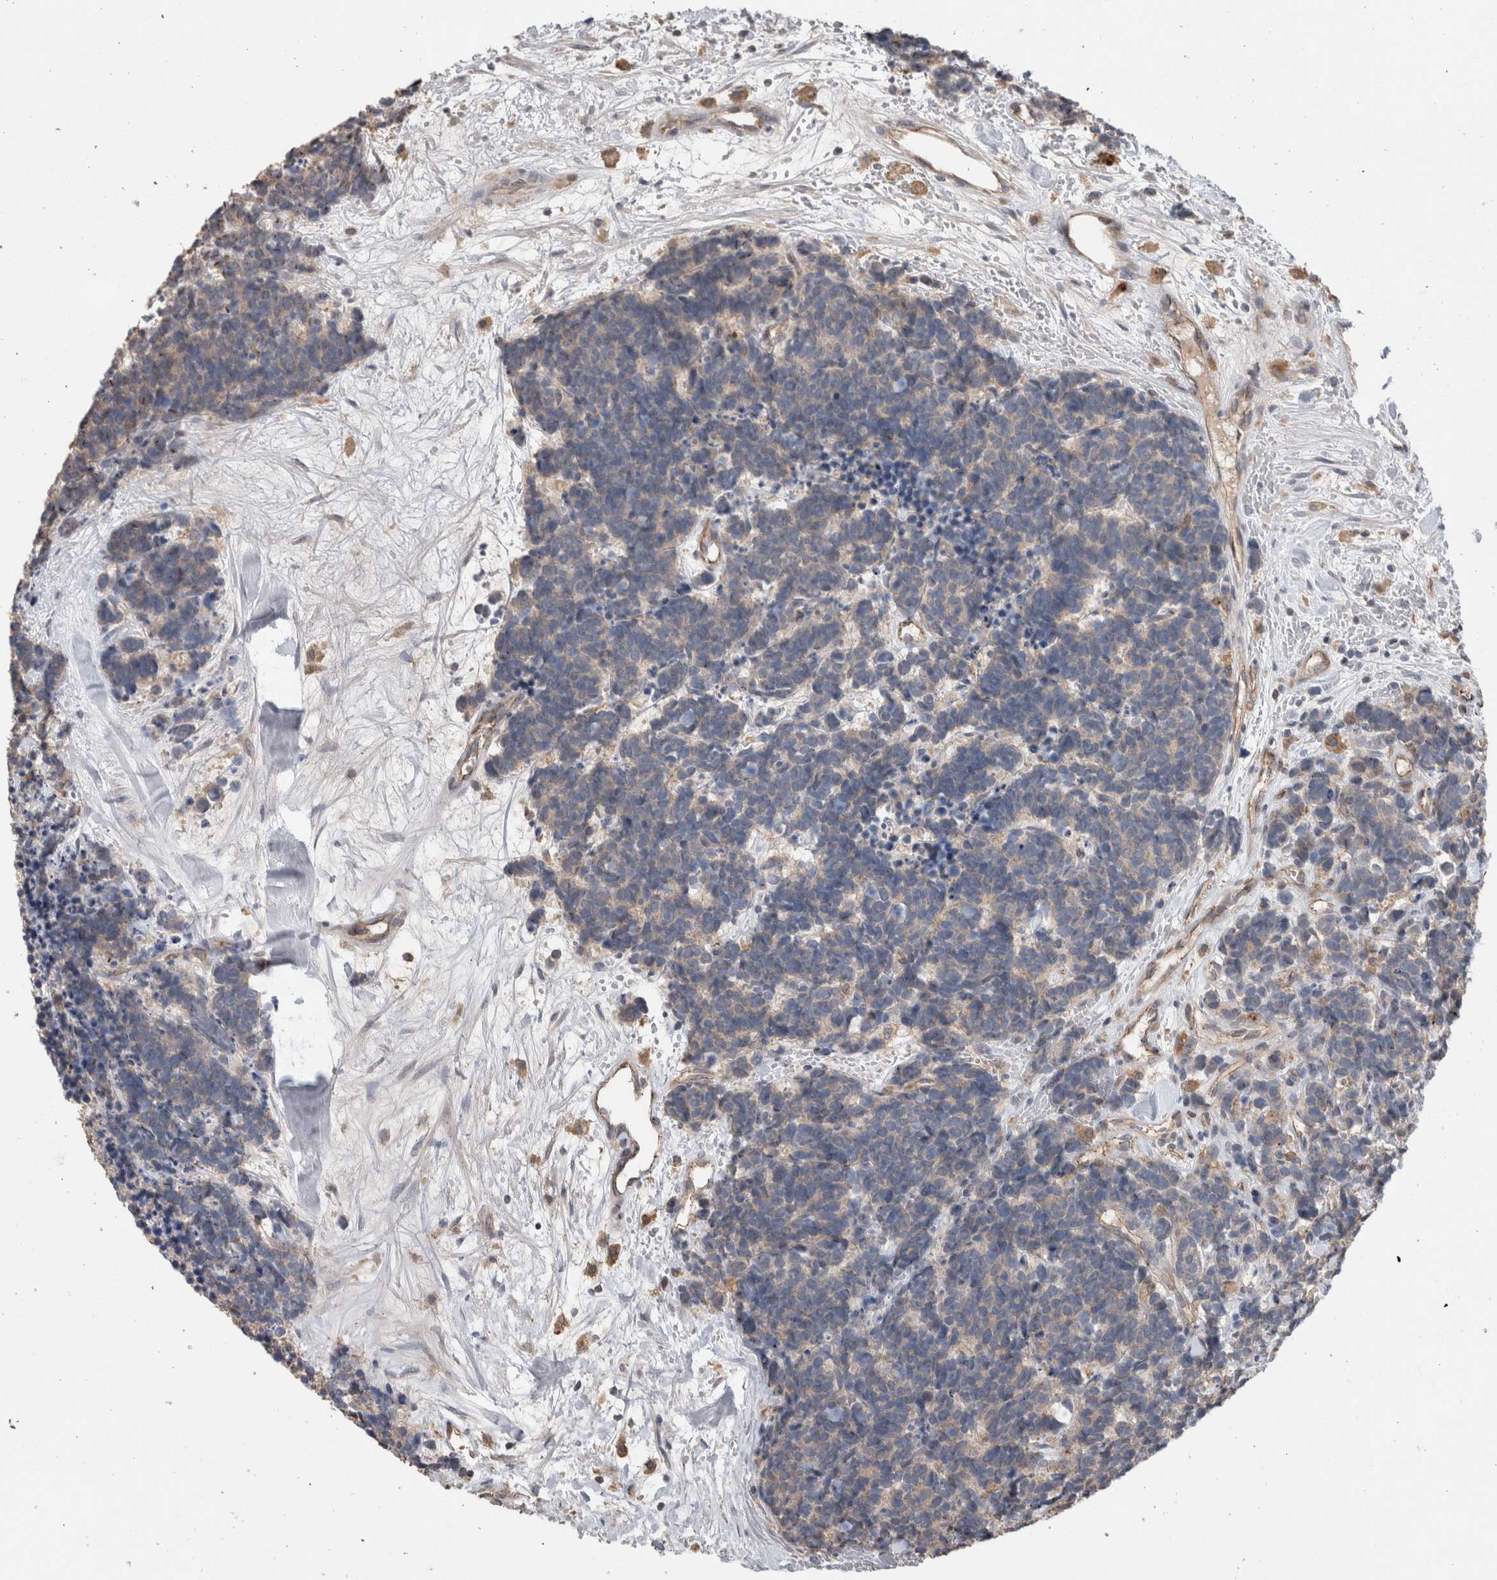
{"staining": {"intensity": "negative", "quantity": "none", "location": "none"}, "tissue": "carcinoid", "cell_type": "Tumor cells", "image_type": "cancer", "snomed": [{"axis": "morphology", "description": "Carcinoma, NOS"}, {"axis": "morphology", "description": "Carcinoid, malignant, NOS"}, {"axis": "topography", "description": "Urinary bladder"}], "caption": "Immunohistochemical staining of human carcinoid exhibits no significant positivity in tumor cells.", "gene": "TARBP1", "patient": {"sex": "male", "age": 57}}